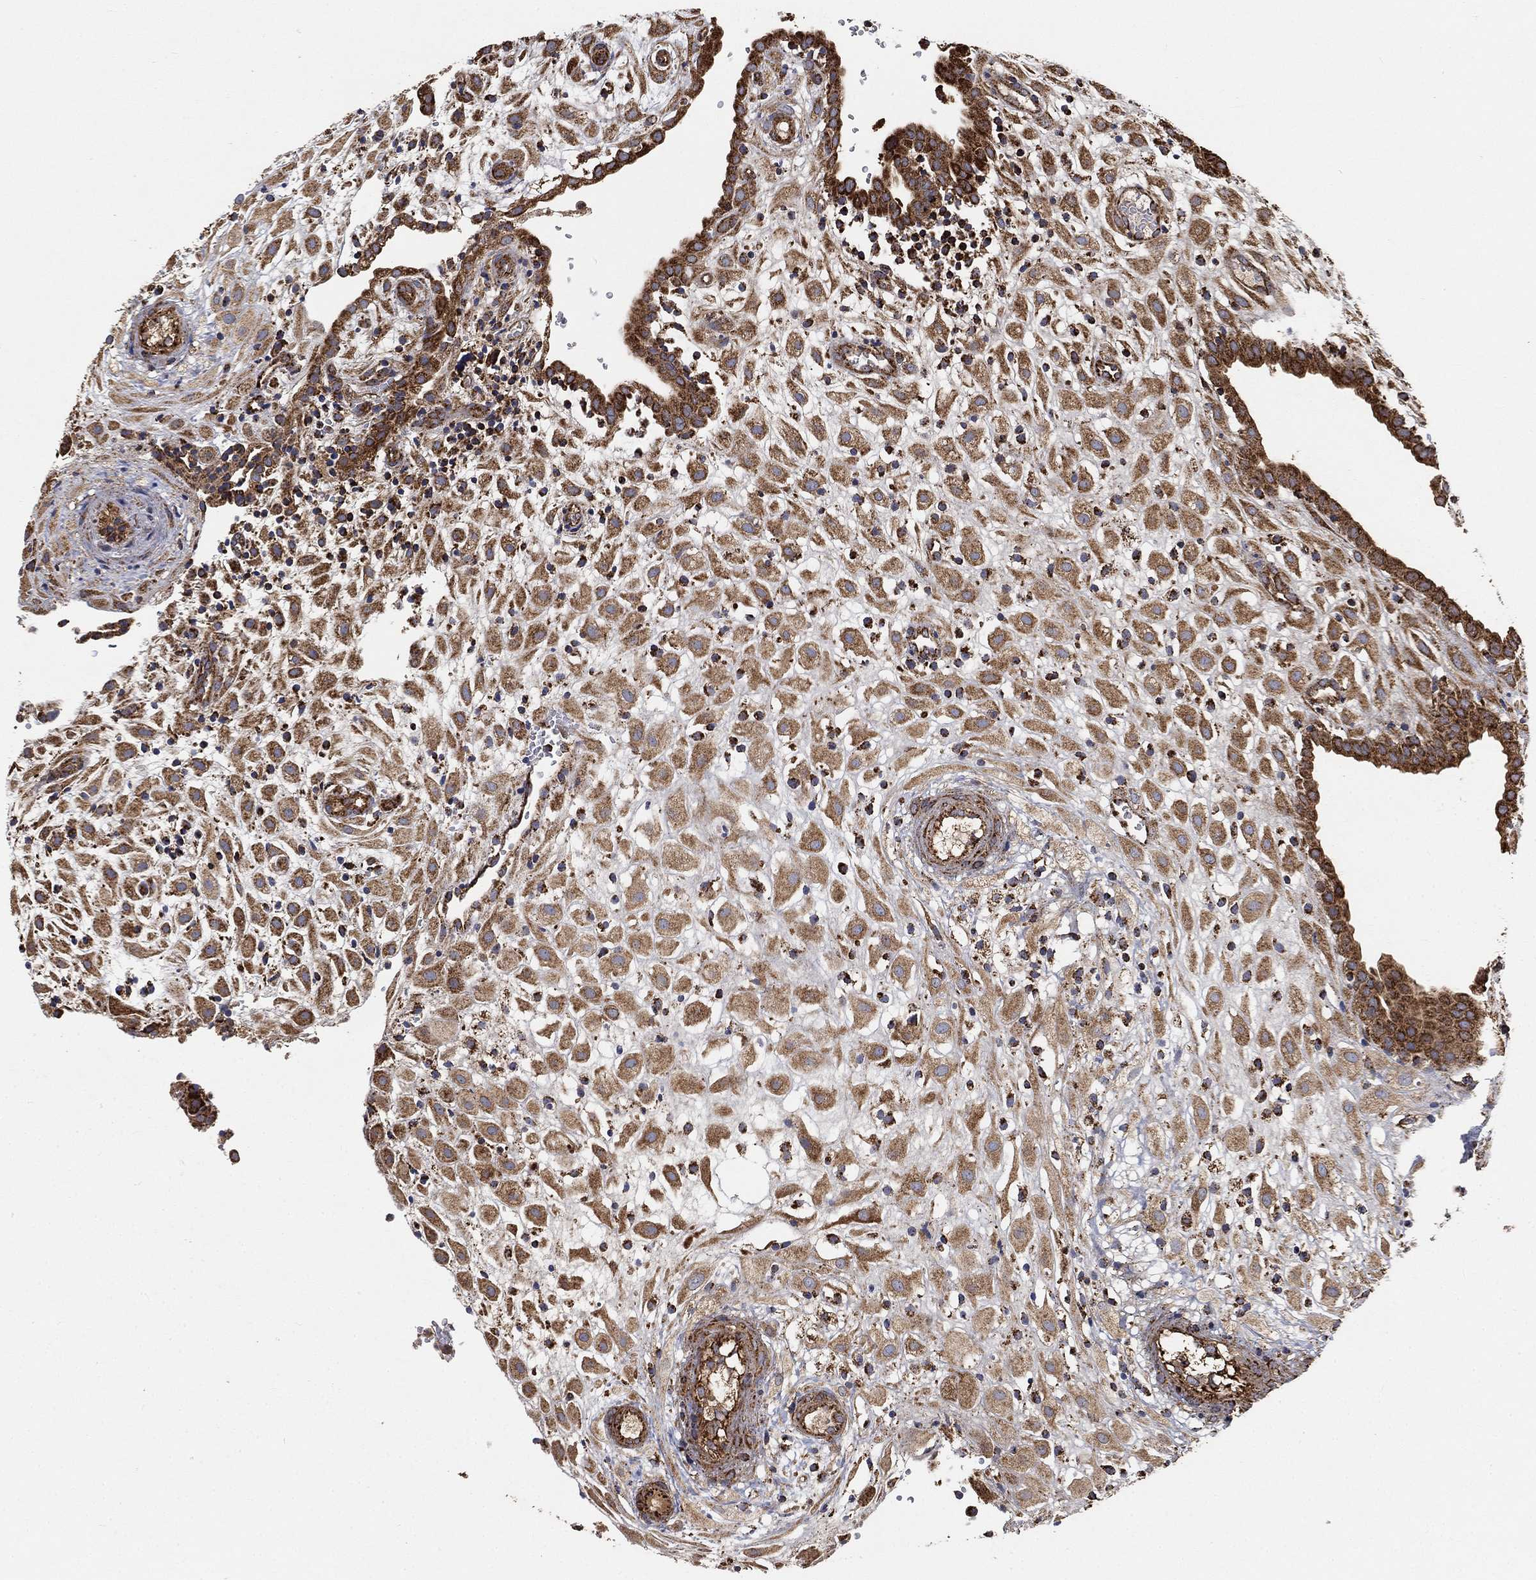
{"staining": {"intensity": "strong", "quantity": ">75%", "location": "cytoplasmic/membranous"}, "tissue": "placenta", "cell_type": "Decidual cells", "image_type": "normal", "snomed": [{"axis": "morphology", "description": "Normal tissue, NOS"}, {"axis": "topography", "description": "Placenta"}], "caption": "Immunohistochemistry (DAB (3,3'-diaminobenzidine)) staining of unremarkable placenta shows strong cytoplasmic/membranous protein staining in about >75% of decidual cells. The staining is performed using DAB (3,3'-diaminobenzidine) brown chromogen to label protein expression. The nuclei are counter-stained blue using hematoxylin.", "gene": "SLC38A7", "patient": {"sex": "female", "age": 24}}